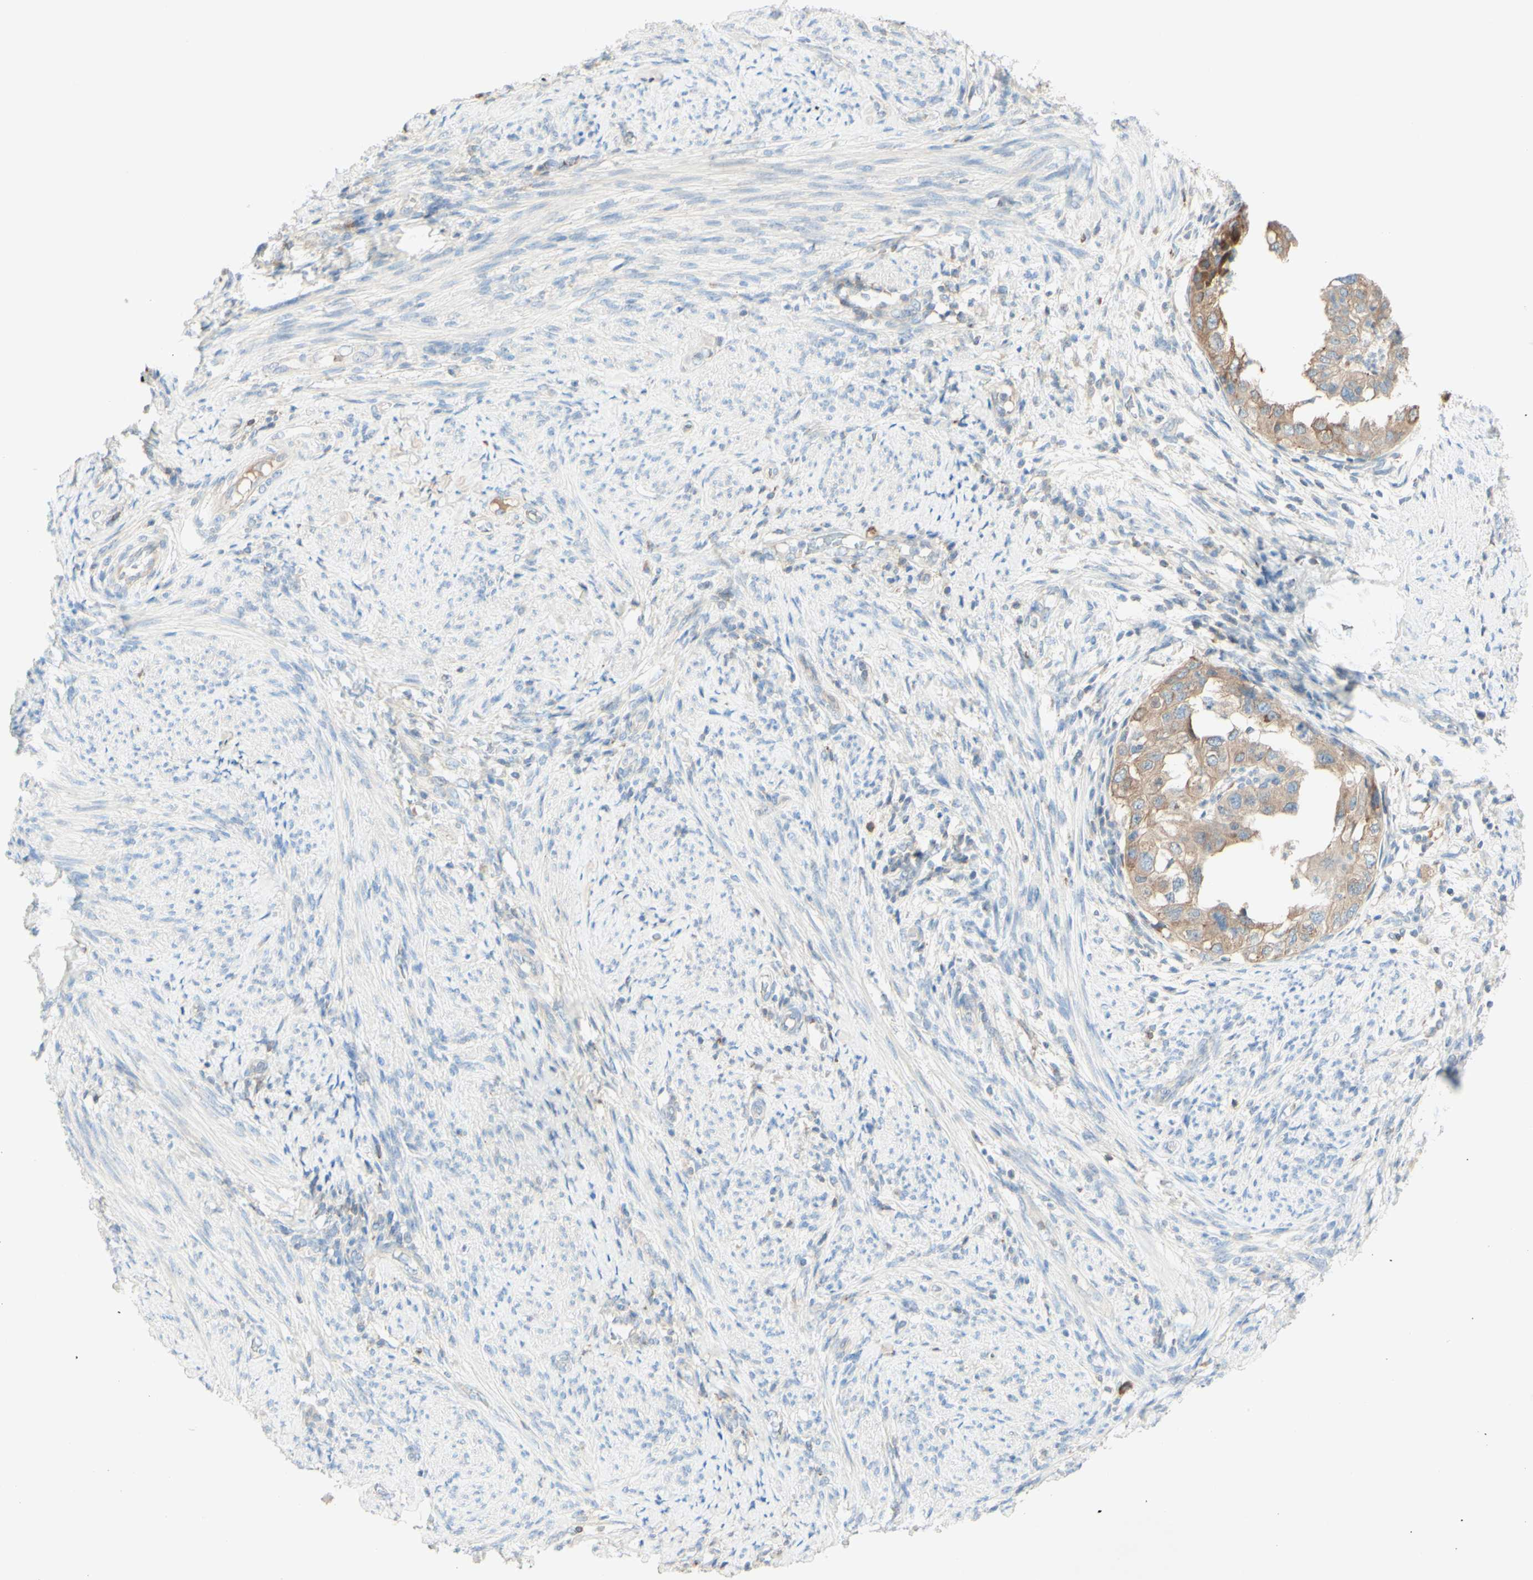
{"staining": {"intensity": "weak", "quantity": ">75%", "location": "cytoplasmic/membranous"}, "tissue": "endometrial cancer", "cell_type": "Tumor cells", "image_type": "cancer", "snomed": [{"axis": "morphology", "description": "Adenocarcinoma, NOS"}, {"axis": "topography", "description": "Endometrium"}], "caption": "Immunohistochemistry (IHC) micrograph of adenocarcinoma (endometrial) stained for a protein (brown), which displays low levels of weak cytoplasmic/membranous positivity in about >75% of tumor cells.", "gene": "MTM1", "patient": {"sex": "female", "age": 85}}